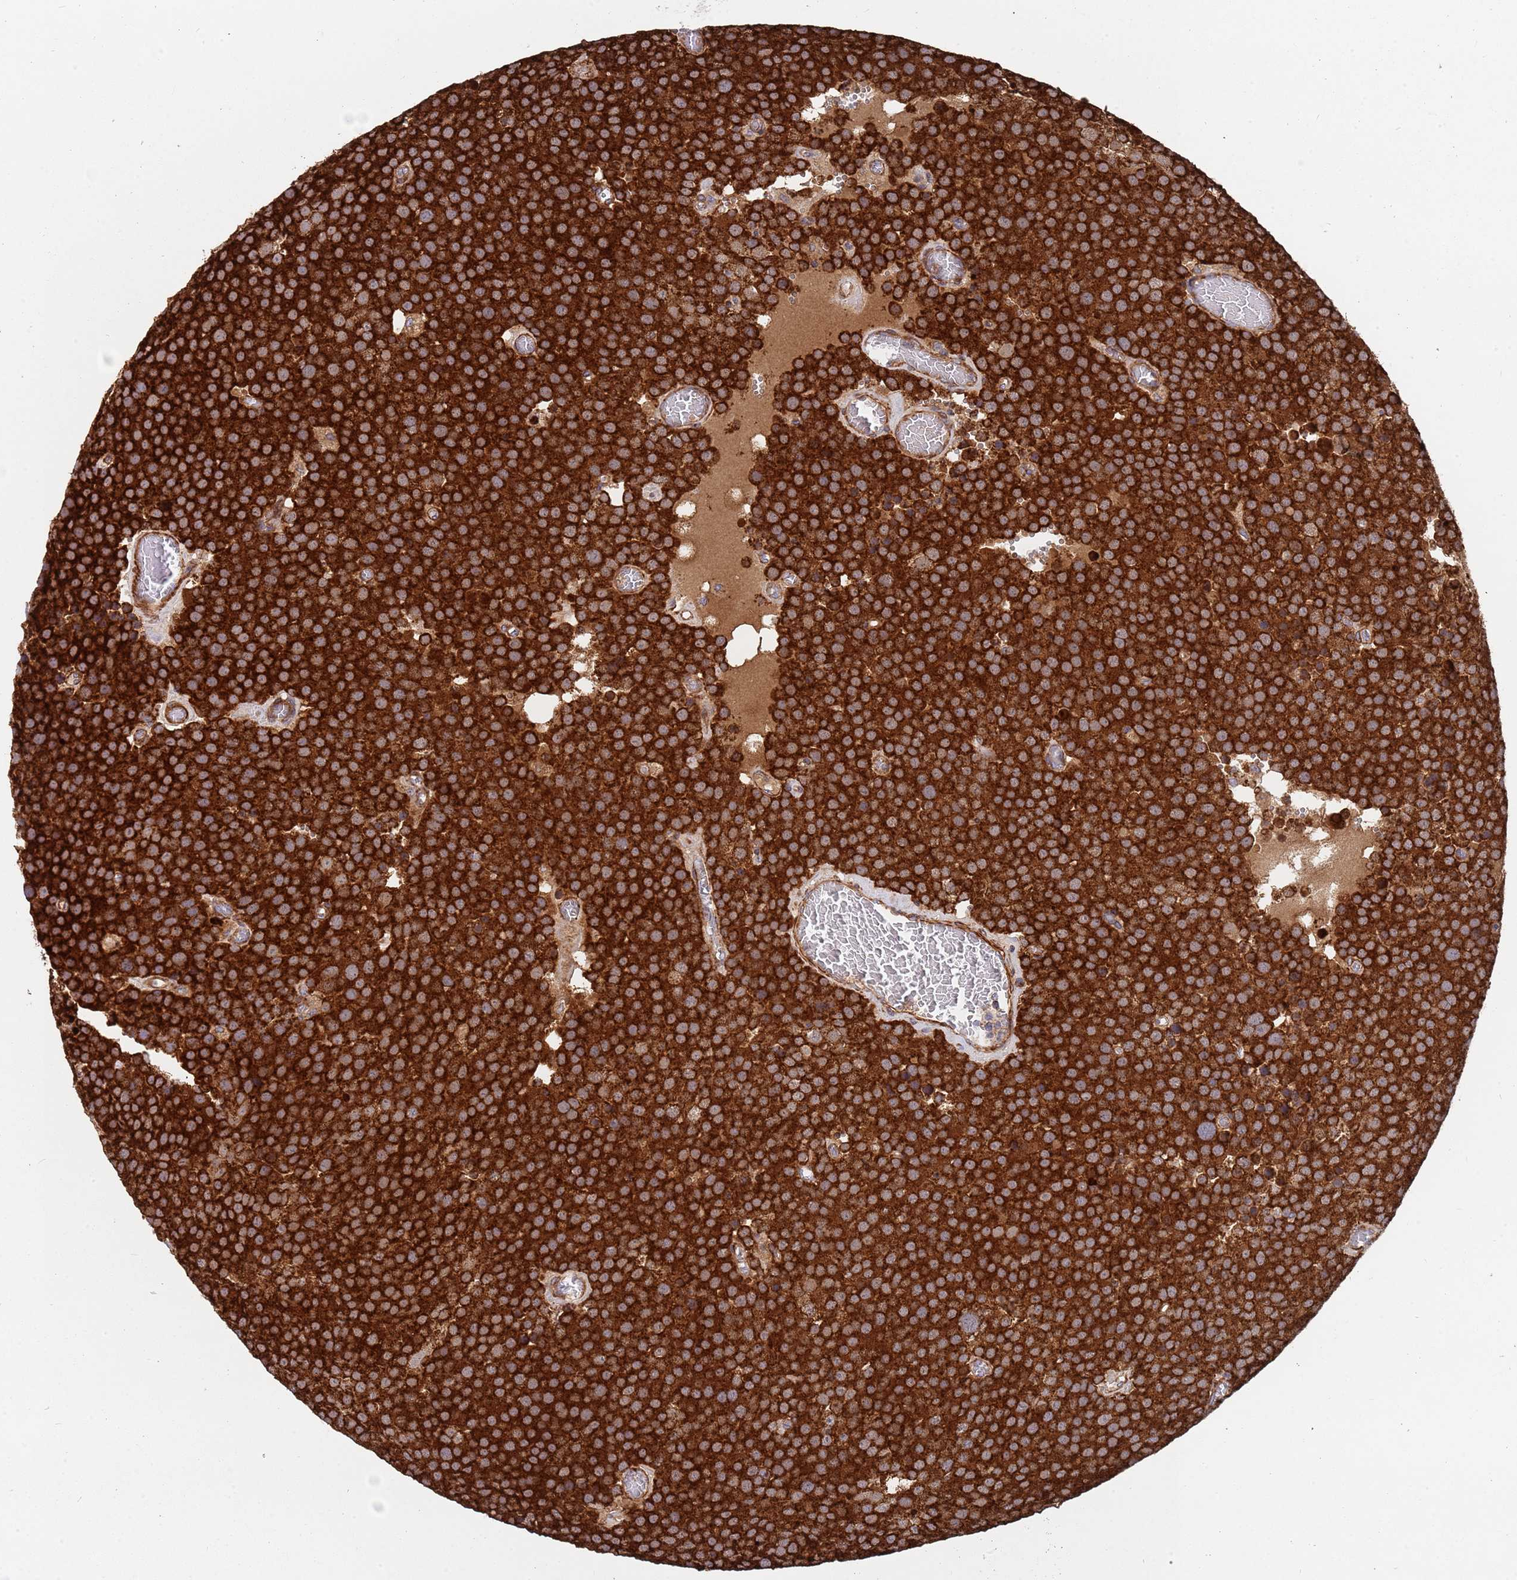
{"staining": {"intensity": "strong", "quantity": ">75%", "location": "cytoplasmic/membranous"}, "tissue": "testis cancer", "cell_type": "Tumor cells", "image_type": "cancer", "snomed": [{"axis": "morphology", "description": "Normal tissue, NOS"}, {"axis": "morphology", "description": "Seminoma, NOS"}, {"axis": "topography", "description": "Testis"}], "caption": "Immunohistochemical staining of human seminoma (testis) shows strong cytoplasmic/membranous protein positivity in about >75% of tumor cells.", "gene": "WDFY3", "patient": {"sex": "male", "age": 71}}